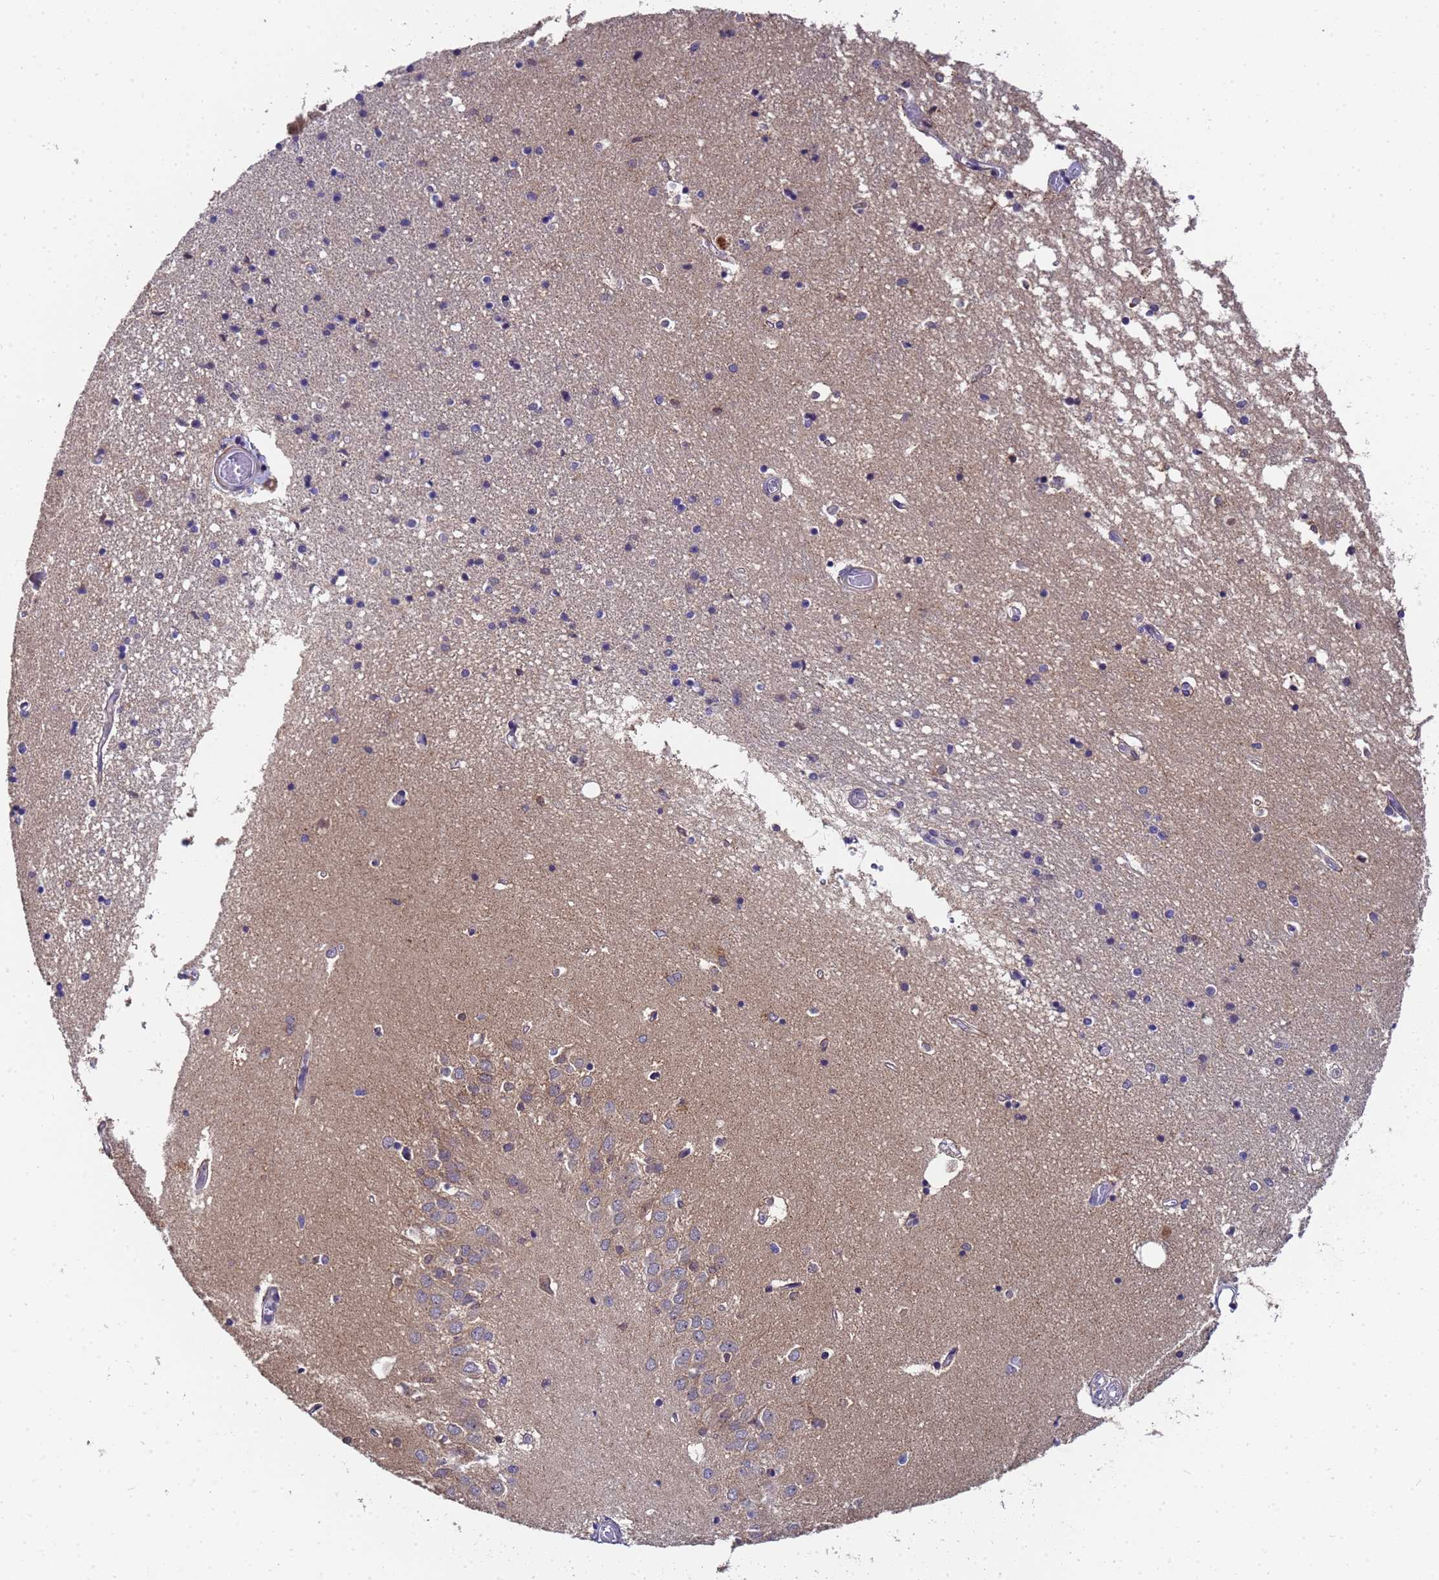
{"staining": {"intensity": "weak", "quantity": "<25%", "location": "cytoplasmic/membranous"}, "tissue": "hippocampus", "cell_type": "Glial cells", "image_type": "normal", "snomed": [{"axis": "morphology", "description": "Normal tissue, NOS"}, {"axis": "topography", "description": "Hippocampus"}], "caption": "Immunohistochemistry photomicrograph of unremarkable hippocampus: hippocampus stained with DAB (3,3'-diaminobenzidine) displays no significant protein staining in glial cells.", "gene": "ANAPC13", "patient": {"sex": "male", "age": 45}}